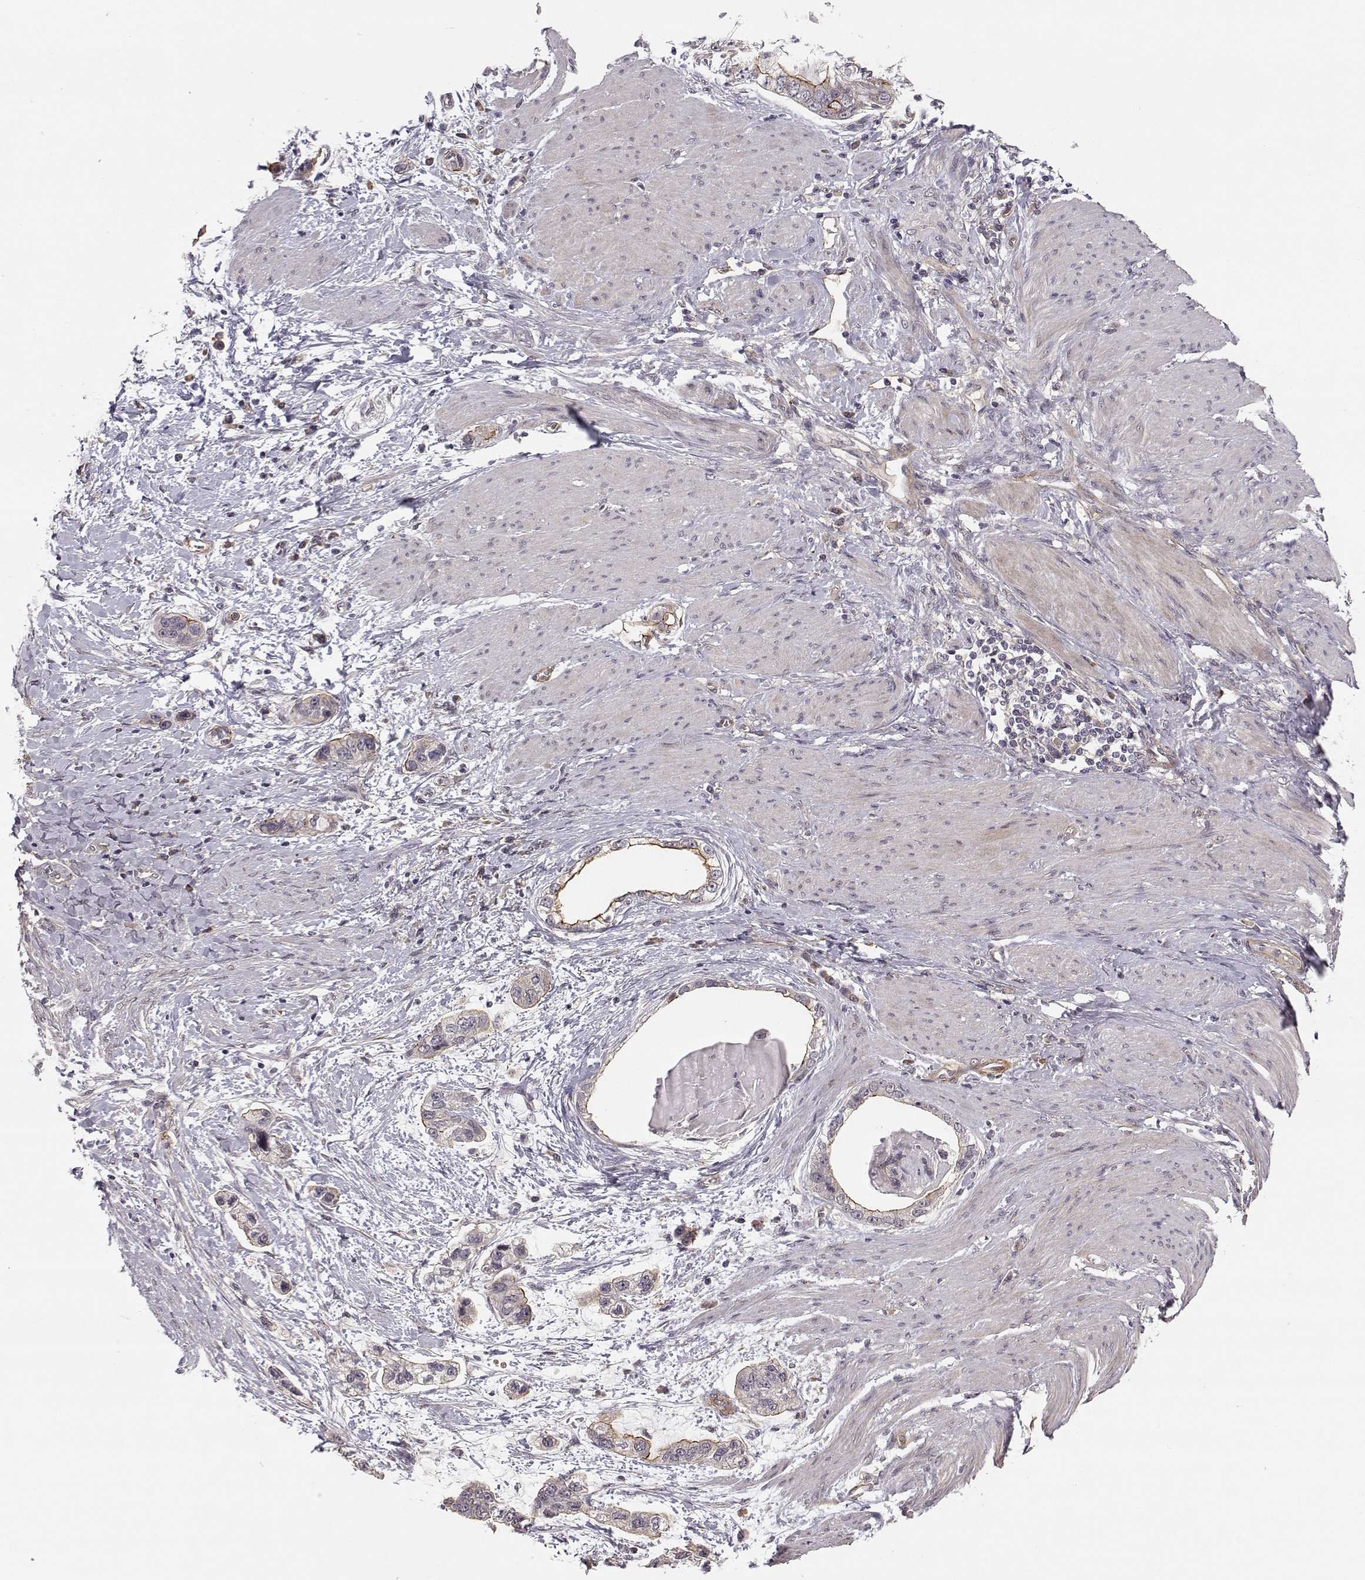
{"staining": {"intensity": "moderate", "quantity": "25%-75%", "location": "cytoplasmic/membranous"}, "tissue": "stomach cancer", "cell_type": "Tumor cells", "image_type": "cancer", "snomed": [{"axis": "morphology", "description": "Adenocarcinoma, NOS"}, {"axis": "topography", "description": "Stomach, lower"}], "caption": "This is a micrograph of immunohistochemistry (IHC) staining of adenocarcinoma (stomach), which shows moderate staining in the cytoplasmic/membranous of tumor cells.", "gene": "PLEKHG3", "patient": {"sex": "female", "age": 93}}